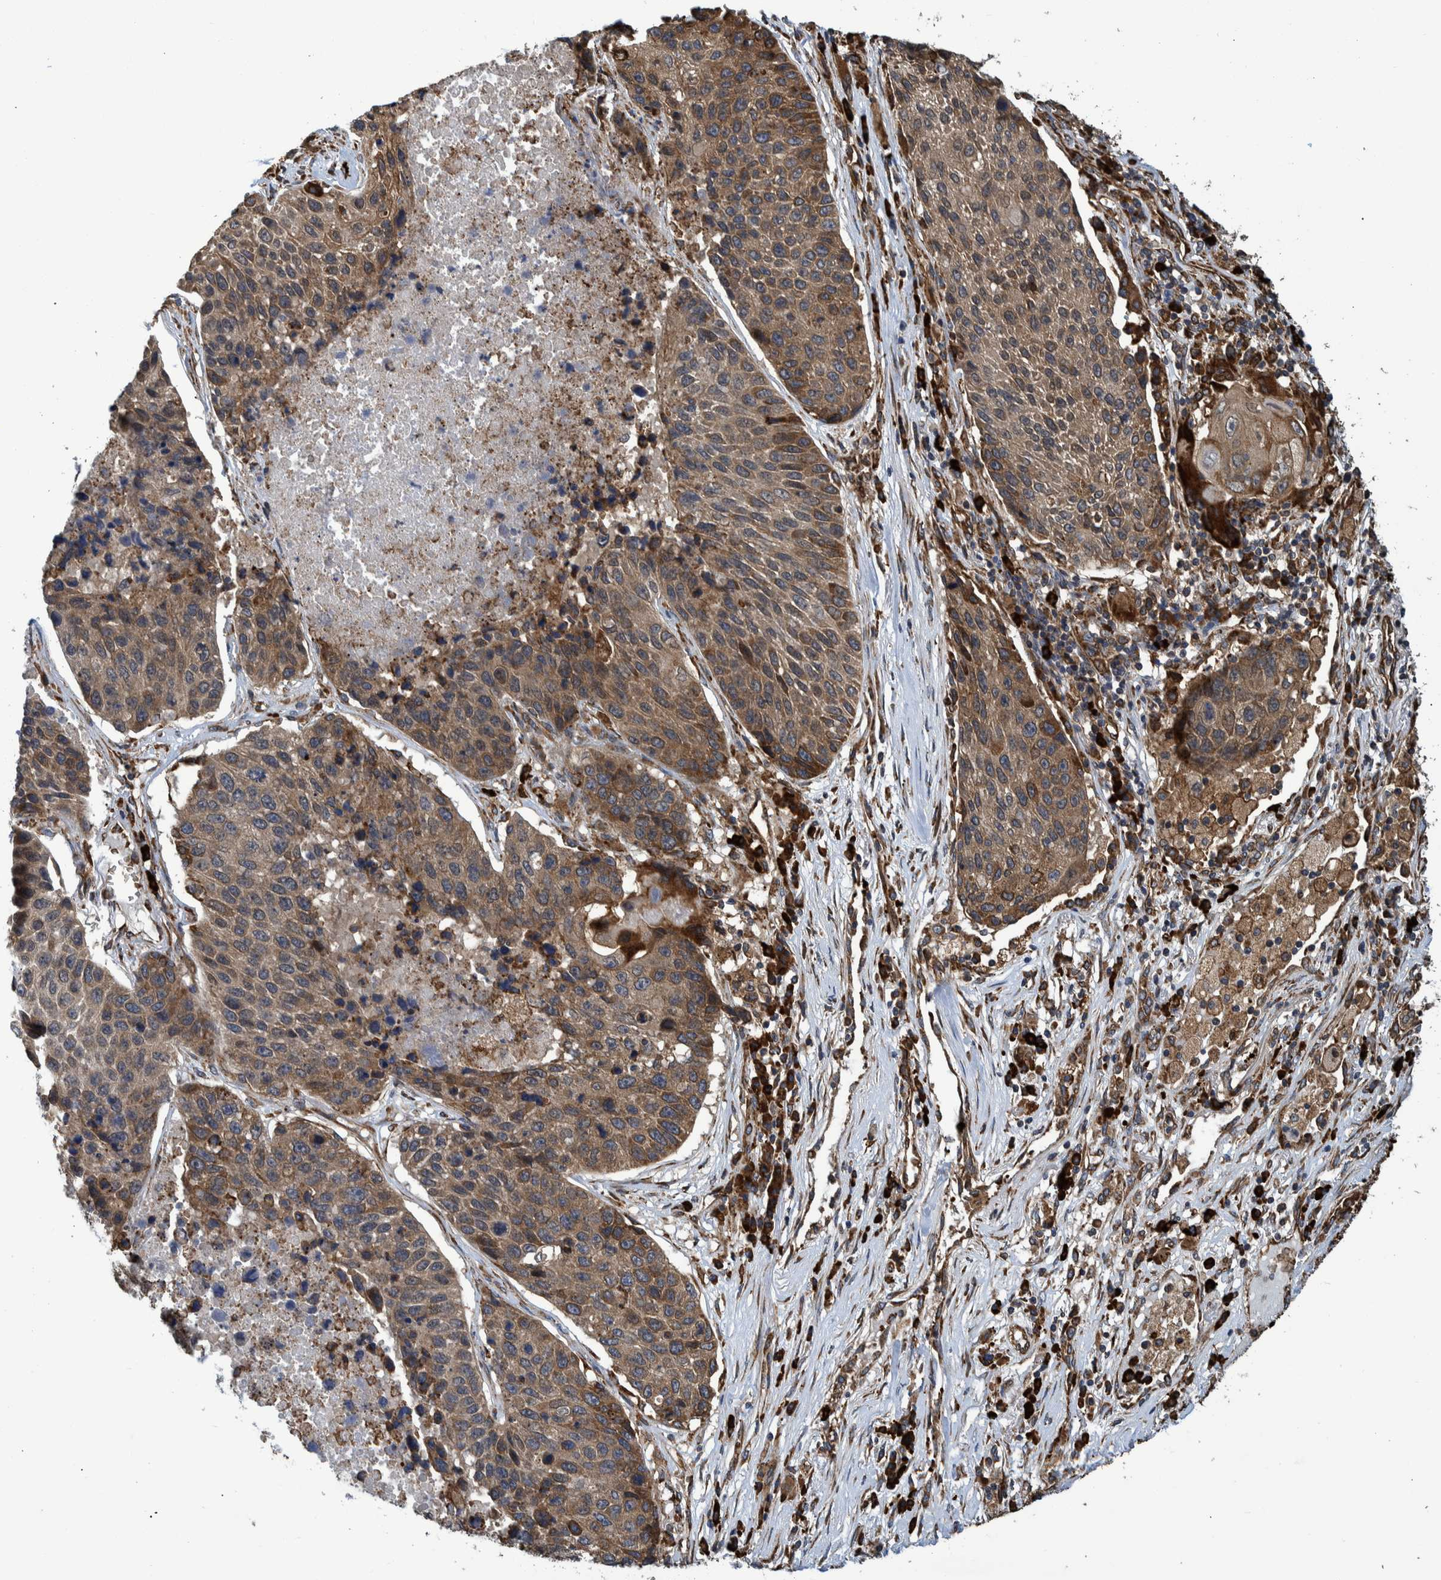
{"staining": {"intensity": "moderate", "quantity": ">75%", "location": "cytoplasmic/membranous"}, "tissue": "lung cancer", "cell_type": "Tumor cells", "image_type": "cancer", "snomed": [{"axis": "morphology", "description": "Squamous cell carcinoma, NOS"}, {"axis": "topography", "description": "Lung"}], "caption": "Tumor cells show moderate cytoplasmic/membranous expression in approximately >75% of cells in squamous cell carcinoma (lung).", "gene": "SPAG5", "patient": {"sex": "male", "age": 61}}